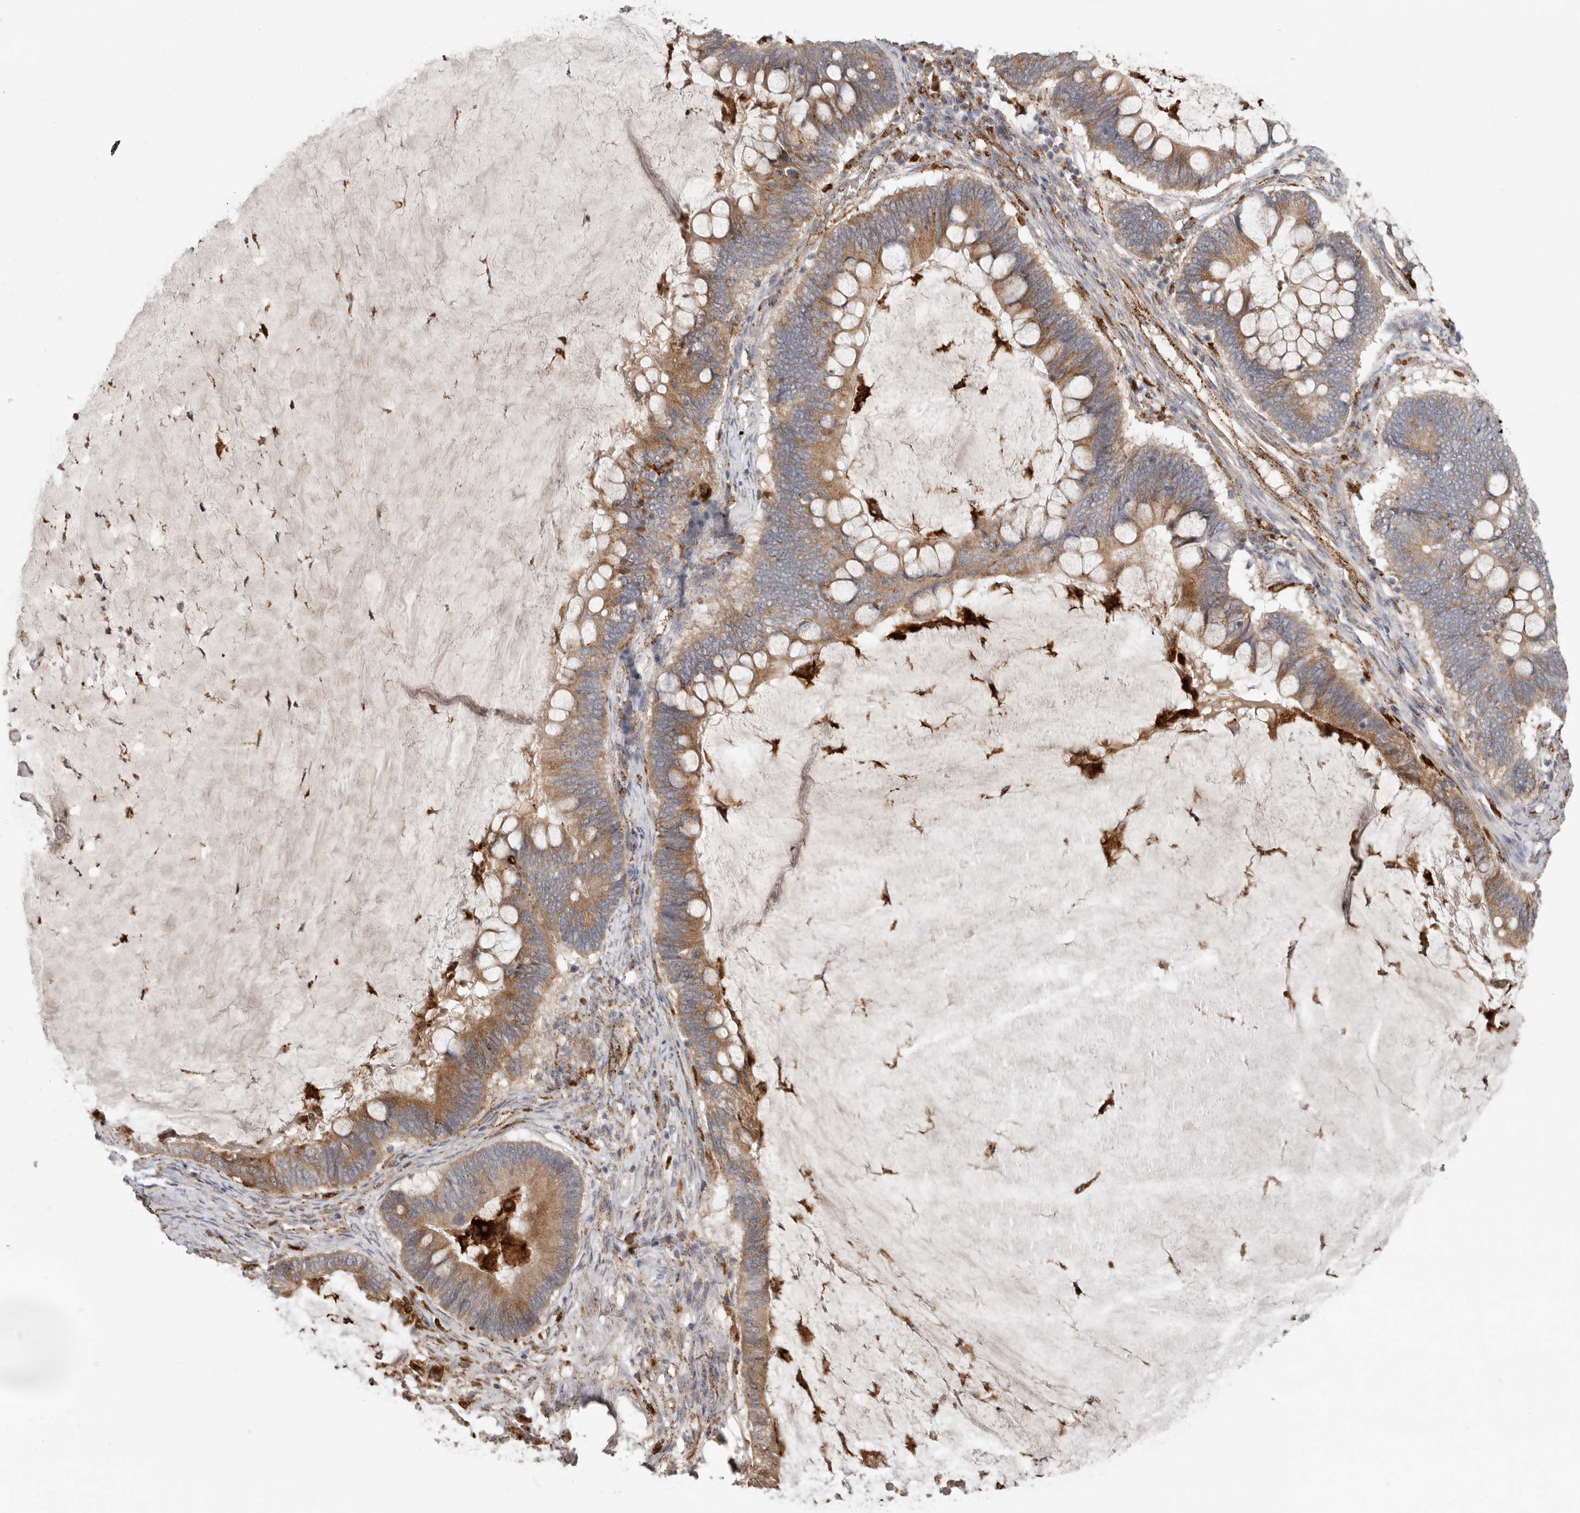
{"staining": {"intensity": "moderate", "quantity": ">75%", "location": "cytoplasmic/membranous"}, "tissue": "ovarian cancer", "cell_type": "Tumor cells", "image_type": "cancer", "snomed": [{"axis": "morphology", "description": "Cystadenocarcinoma, mucinous, NOS"}, {"axis": "topography", "description": "Ovary"}], "caption": "A brown stain highlights moderate cytoplasmic/membranous positivity of a protein in human ovarian cancer (mucinous cystadenocarcinoma) tumor cells. (Brightfield microscopy of DAB IHC at high magnification).", "gene": "GRN", "patient": {"sex": "female", "age": 61}}